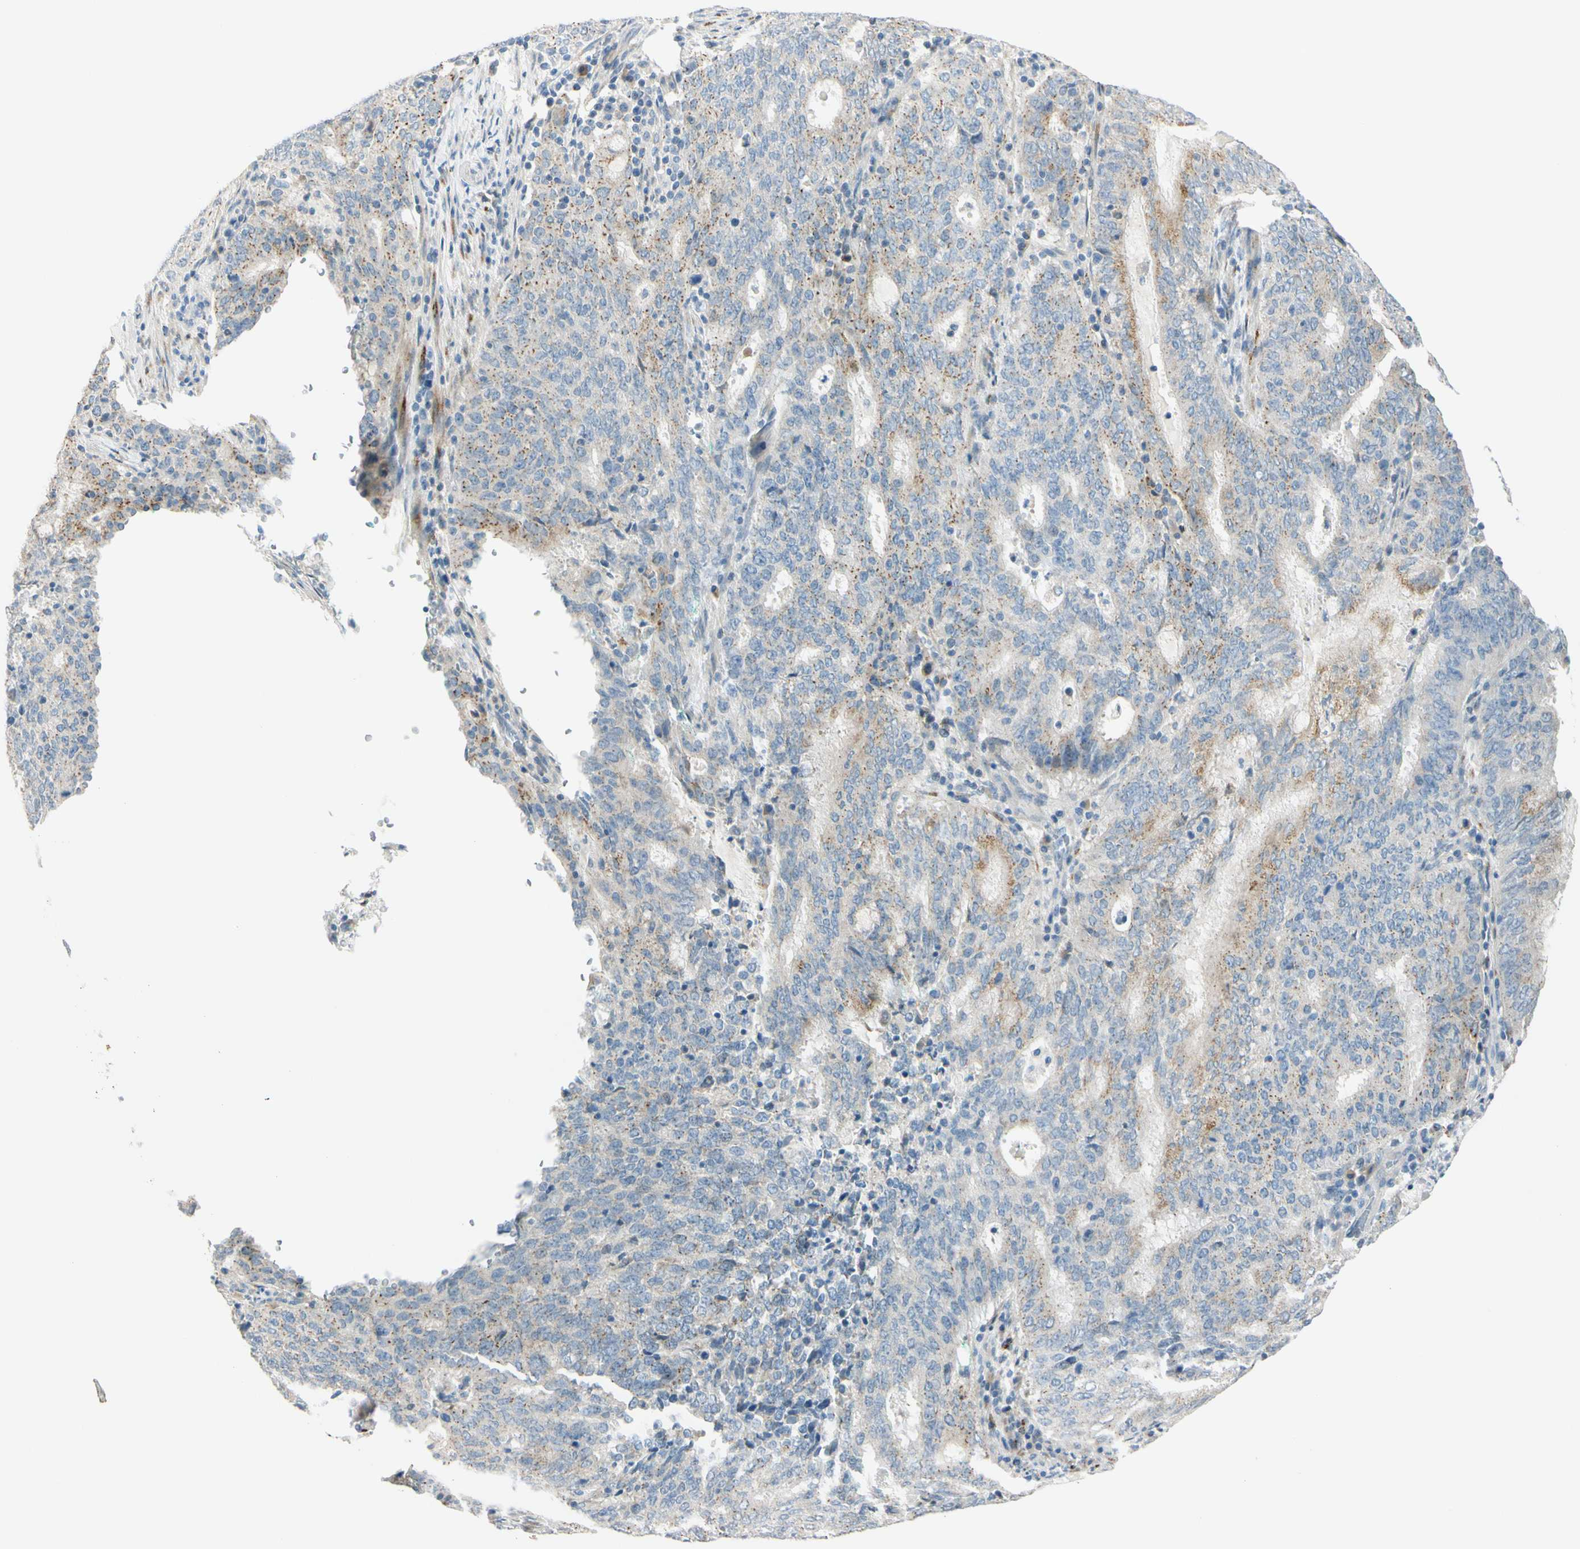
{"staining": {"intensity": "moderate", "quantity": "25%-75%", "location": "cytoplasmic/membranous"}, "tissue": "cervical cancer", "cell_type": "Tumor cells", "image_type": "cancer", "snomed": [{"axis": "morphology", "description": "Adenocarcinoma, NOS"}, {"axis": "topography", "description": "Cervix"}], "caption": "Immunohistochemical staining of human adenocarcinoma (cervical) displays medium levels of moderate cytoplasmic/membranous staining in about 25%-75% of tumor cells.", "gene": "GALNT5", "patient": {"sex": "female", "age": 44}}